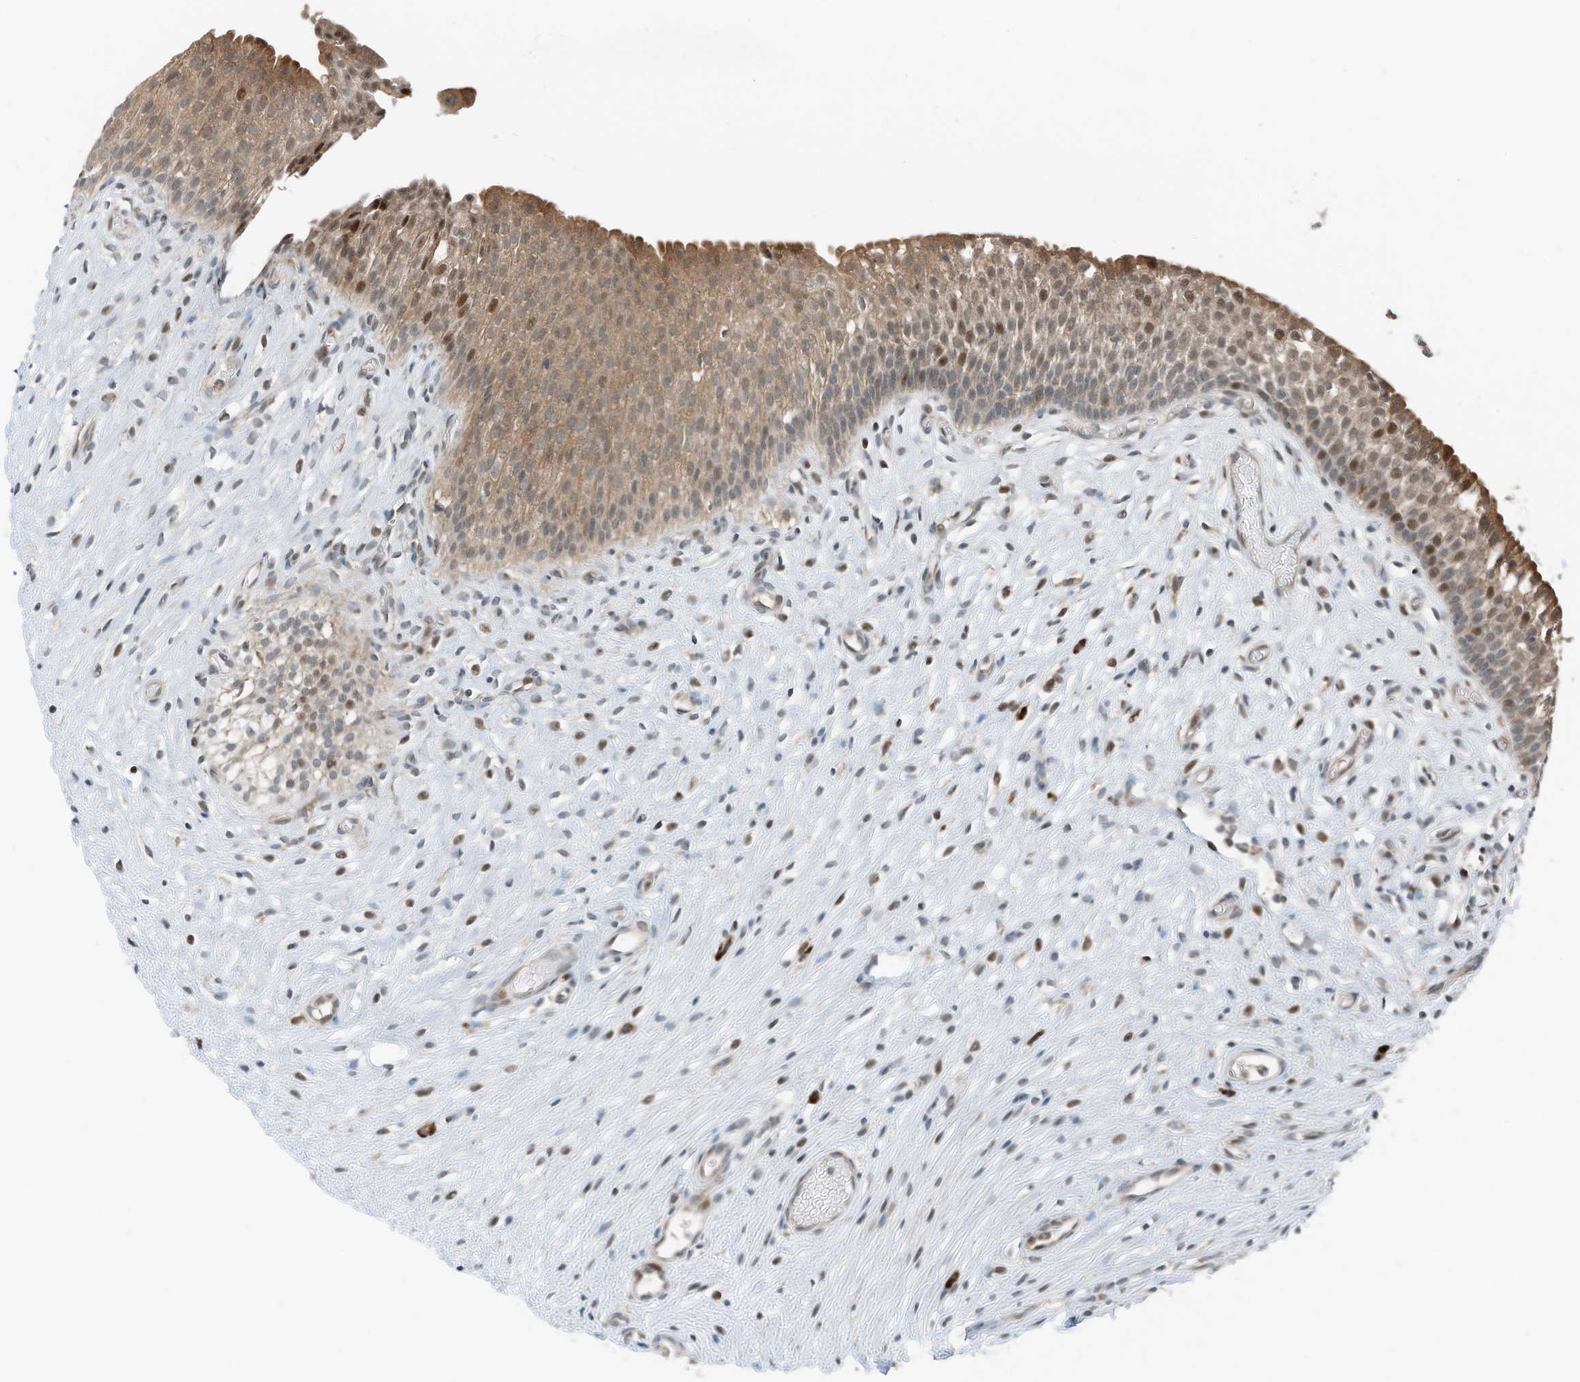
{"staining": {"intensity": "moderate", "quantity": ">75%", "location": "cytoplasmic/membranous,nuclear"}, "tissue": "urinary bladder", "cell_type": "Urothelial cells", "image_type": "normal", "snomed": [{"axis": "morphology", "description": "Normal tissue, NOS"}, {"axis": "topography", "description": "Urinary bladder"}], "caption": "High-power microscopy captured an immunohistochemistry (IHC) photomicrograph of benign urinary bladder, revealing moderate cytoplasmic/membranous,nuclear expression in about >75% of urothelial cells. (DAB (3,3'-diaminobenzidine) = brown stain, brightfield microscopy at high magnification).", "gene": "RMND1", "patient": {"sex": "male", "age": 1}}